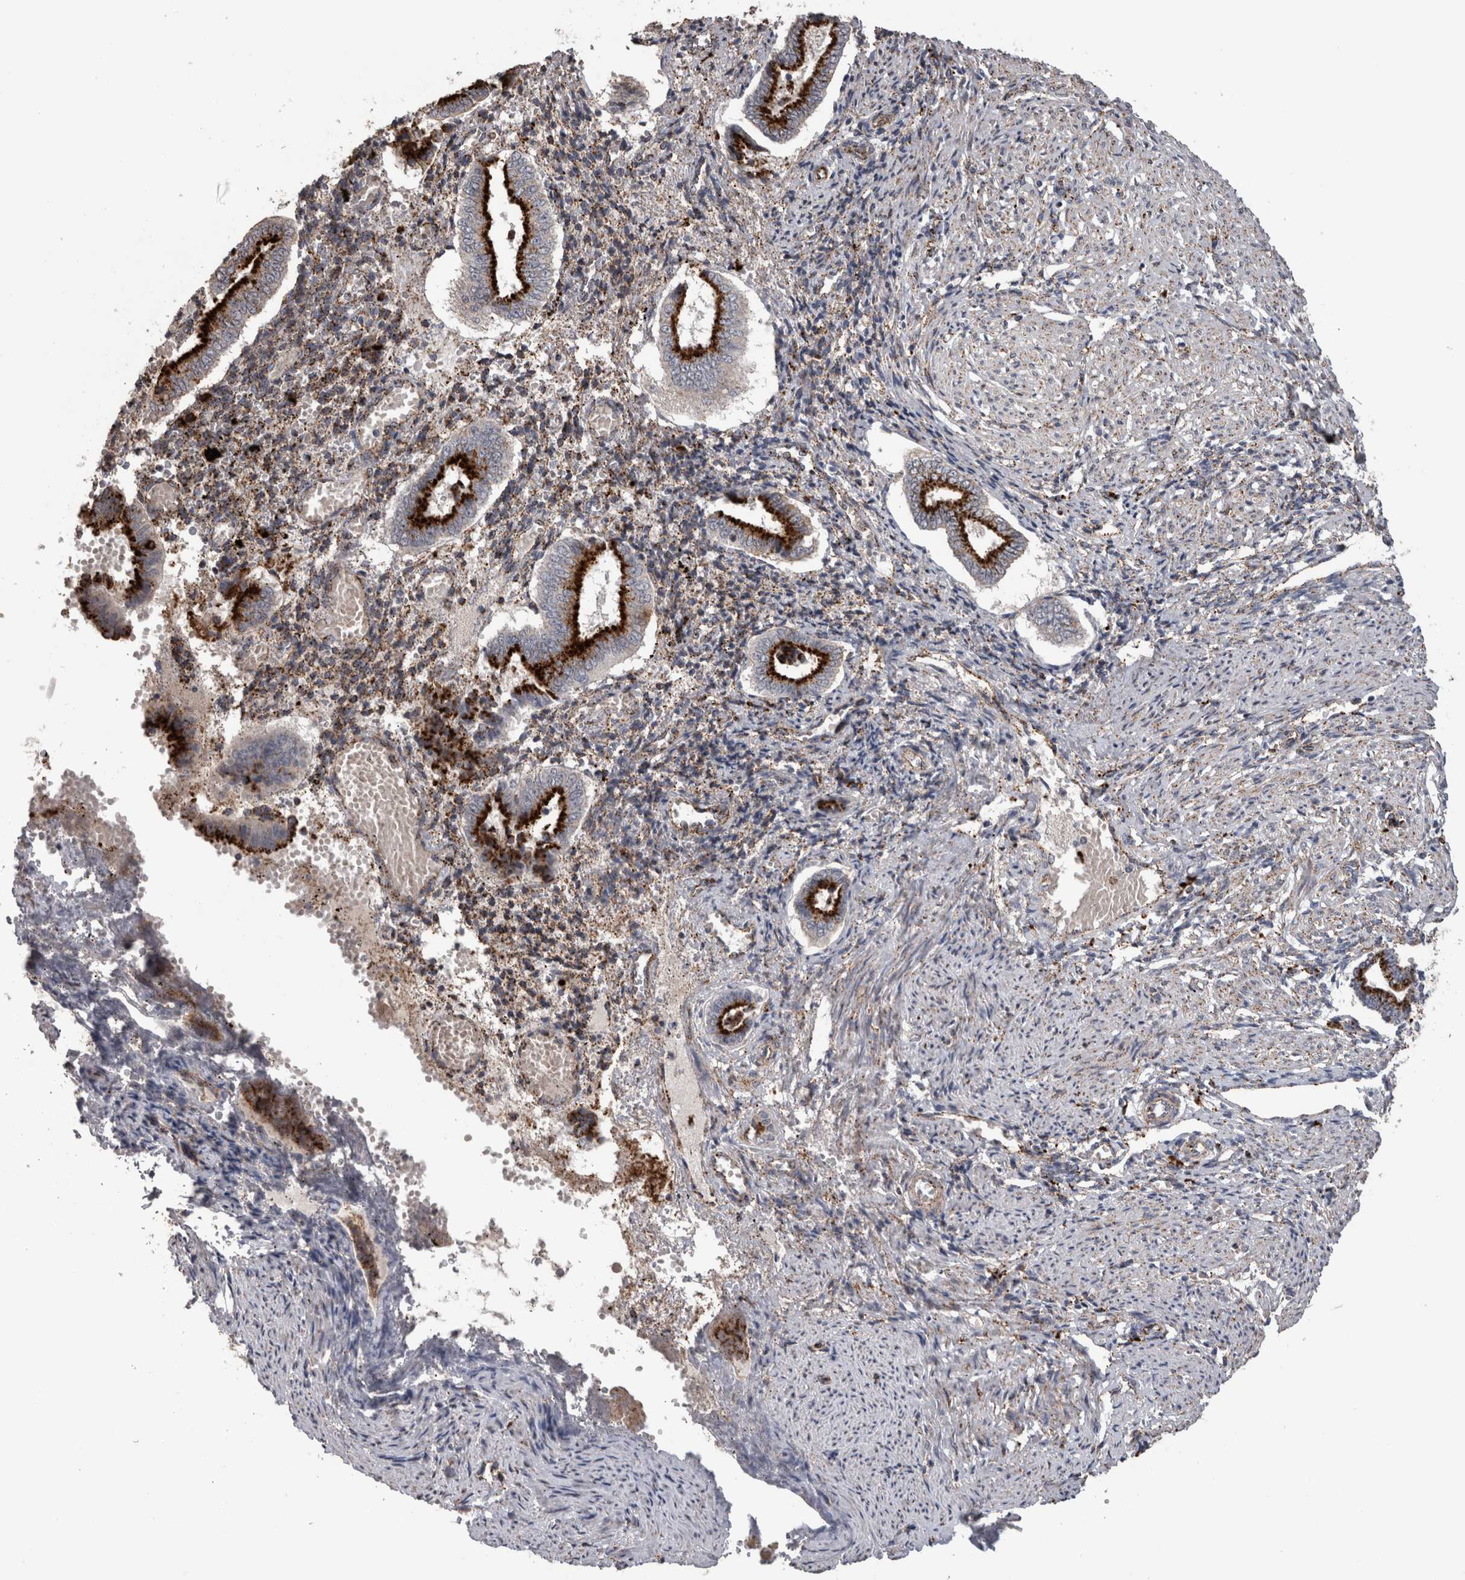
{"staining": {"intensity": "weak", "quantity": ">75%", "location": "cytoplasmic/membranous"}, "tissue": "endometrium", "cell_type": "Cells in endometrial stroma", "image_type": "normal", "snomed": [{"axis": "morphology", "description": "Normal tissue, NOS"}, {"axis": "topography", "description": "Endometrium"}], "caption": "IHC micrograph of normal endometrium: endometrium stained using immunohistochemistry displays low levels of weak protein expression localized specifically in the cytoplasmic/membranous of cells in endometrial stroma, appearing as a cytoplasmic/membranous brown color.", "gene": "CTSZ", "patient": {"sex": "female", "age": 42}}